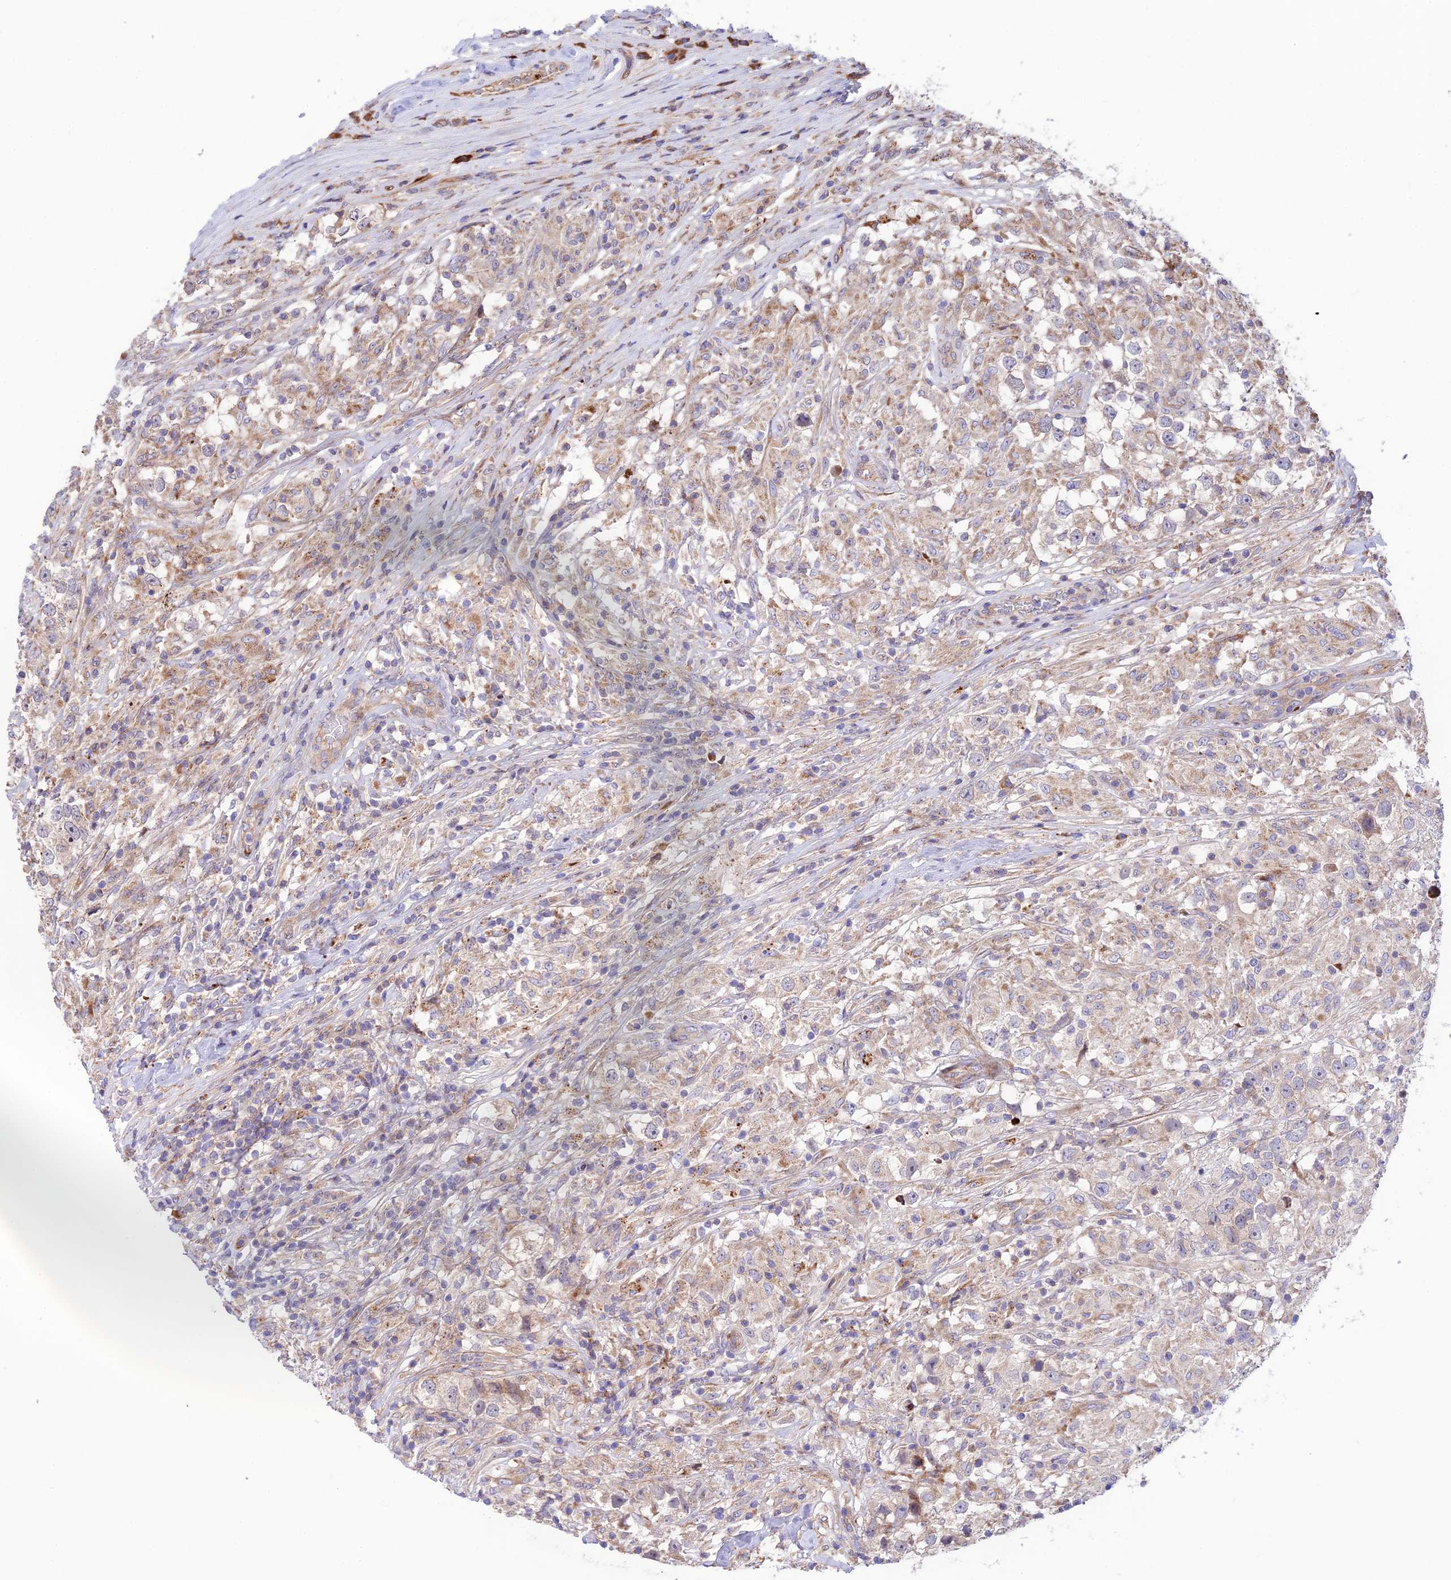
{"staining": {"intensity": "weak", "quantity": "25%-75%", "location": "cytoplasmic/membranous"}, "tissue": "testis cancer", "cell_type": "Tumor cells", "image_type": "cancer", "snomed": [{"axis": "morphology", "description": "Seminoma, NOS"}, {"axis": "topography", "description": "Testis"}], "caption": "There is low levels of weak cytoplasmic/membranous staining in tumor cells of seminoma (testis), as demonstrated by immunohistochemical staining (brown color).", "gene": "VPS13C", "patient": {"sex": "male", "age": 46}}